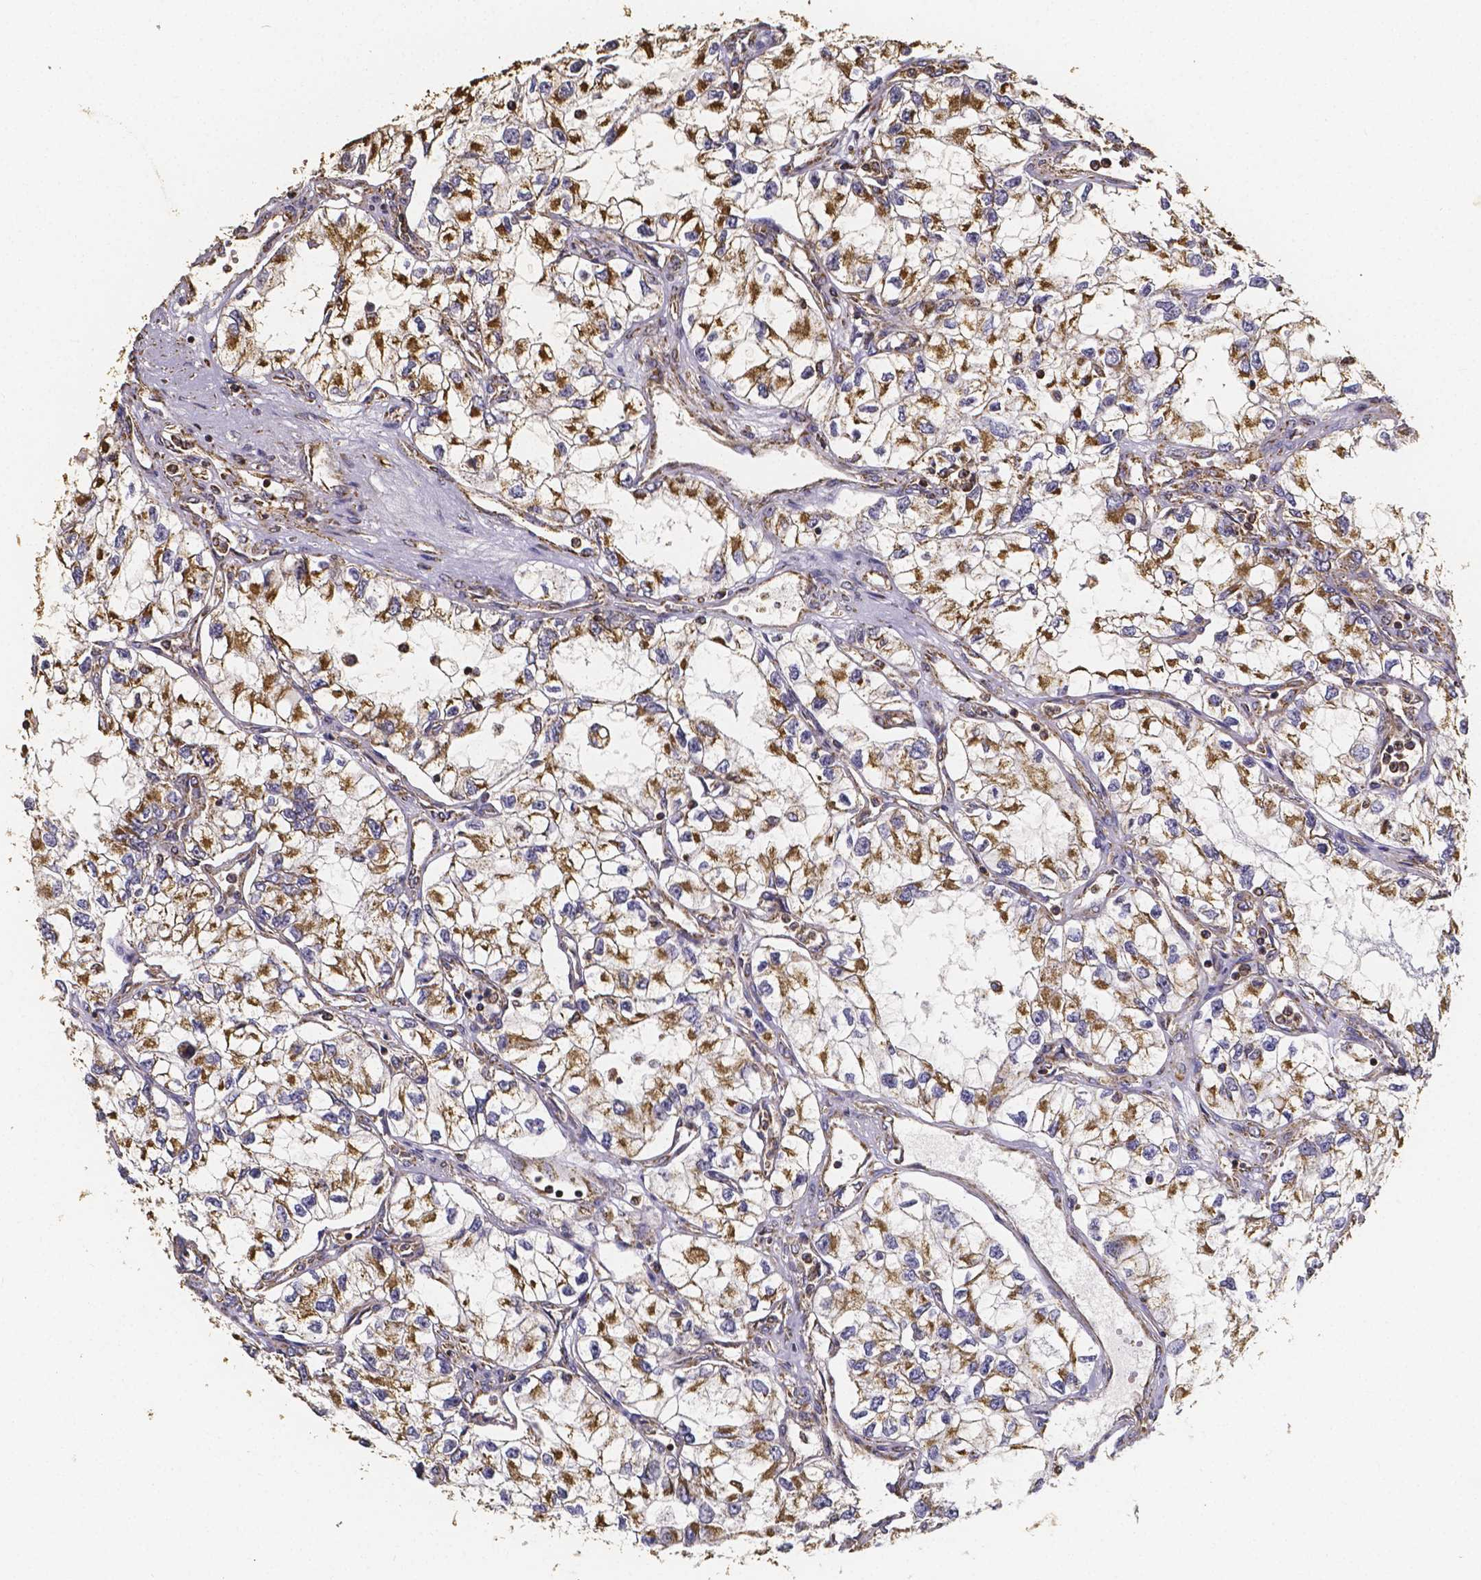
{"staining": {"intensity": "moderate", "quantity": ">75%", "location": "cytoplasmic/membranous"}, "tissue": "renal cancer", "cell_type": "Tumor cells", "image_type": "cancer", "snomed": [{"axis": "morphology", "description": "Adenocarcinoma, NOS"}, {"axis": "topography", "description": "Kidney"}], "caption": "Immunohistochemical staining of human renal cancer displays moderate cytoplasmic/membranous protein expression in approximately >75% of tumor cells. The protein is stained brown, and the nuclei are stained in blue (DAB (3,3'-diaminobenzidine) IHC with brightfield microscopy, high magnification).", "gene": "SLC35D2", "patient": {"sex": "female", "age": 59}}